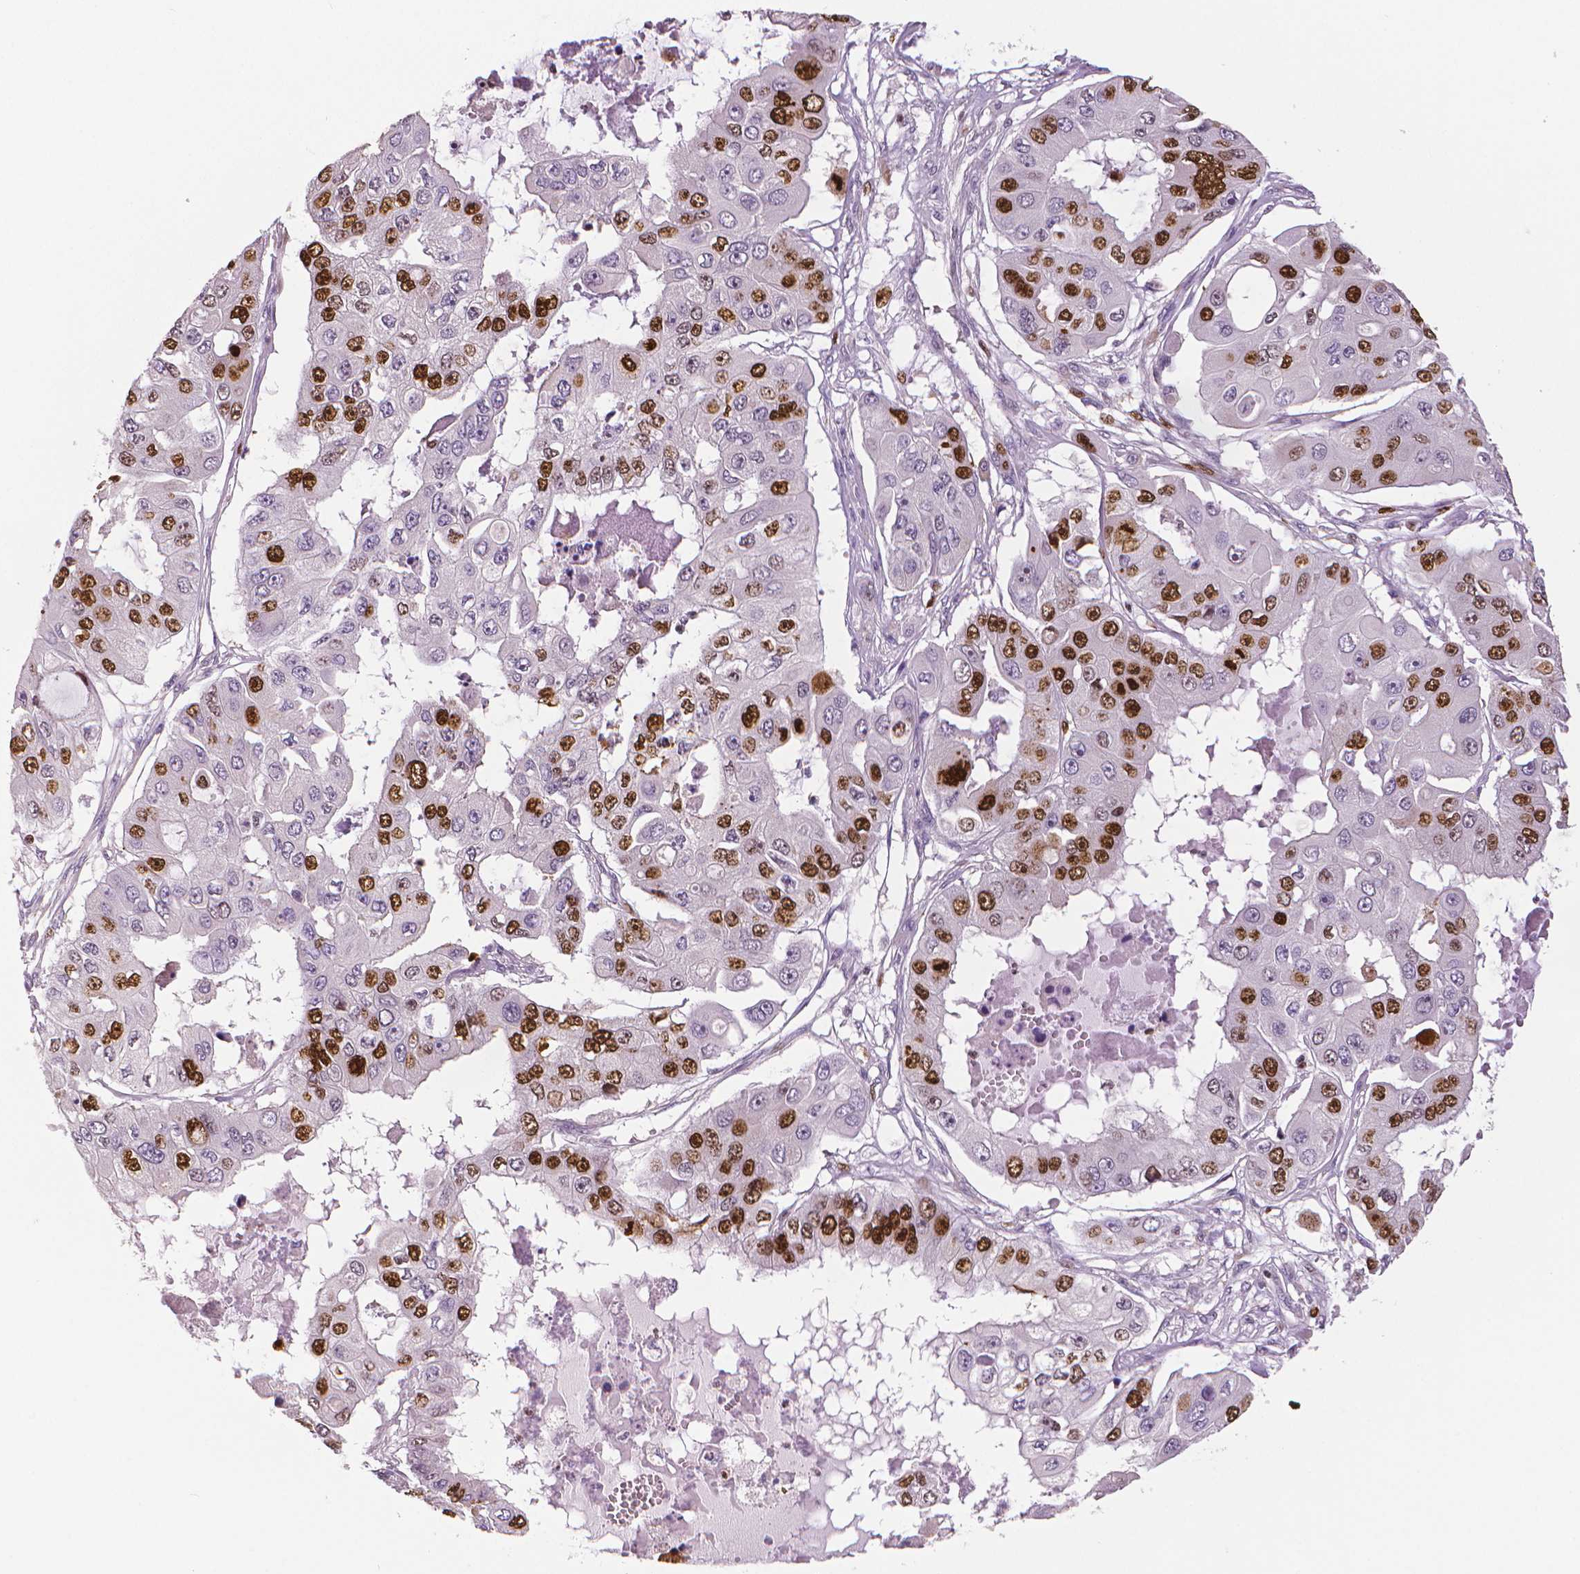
{"staining": {"intensity": "moderate", "quantity": "25%-75%", "location": "nuclear"}, "tissue": "ovarian cancer", "cell_type": "Tumor cells", "image_type": "cancer", "snomed": [{"axis": "morphology", "description": "Cystadenocarcinoma, serous, NOS"}, {"axis": "topography", "description": "Ovary"}], "caption": "Ovarian serous cystadenocarcinoma stained with IHC shows moderate nuclear staining in approximately 25%-75% of tumor cells.", "gene": "MKI67", "patient": {"sex": "female", "age": 56}}